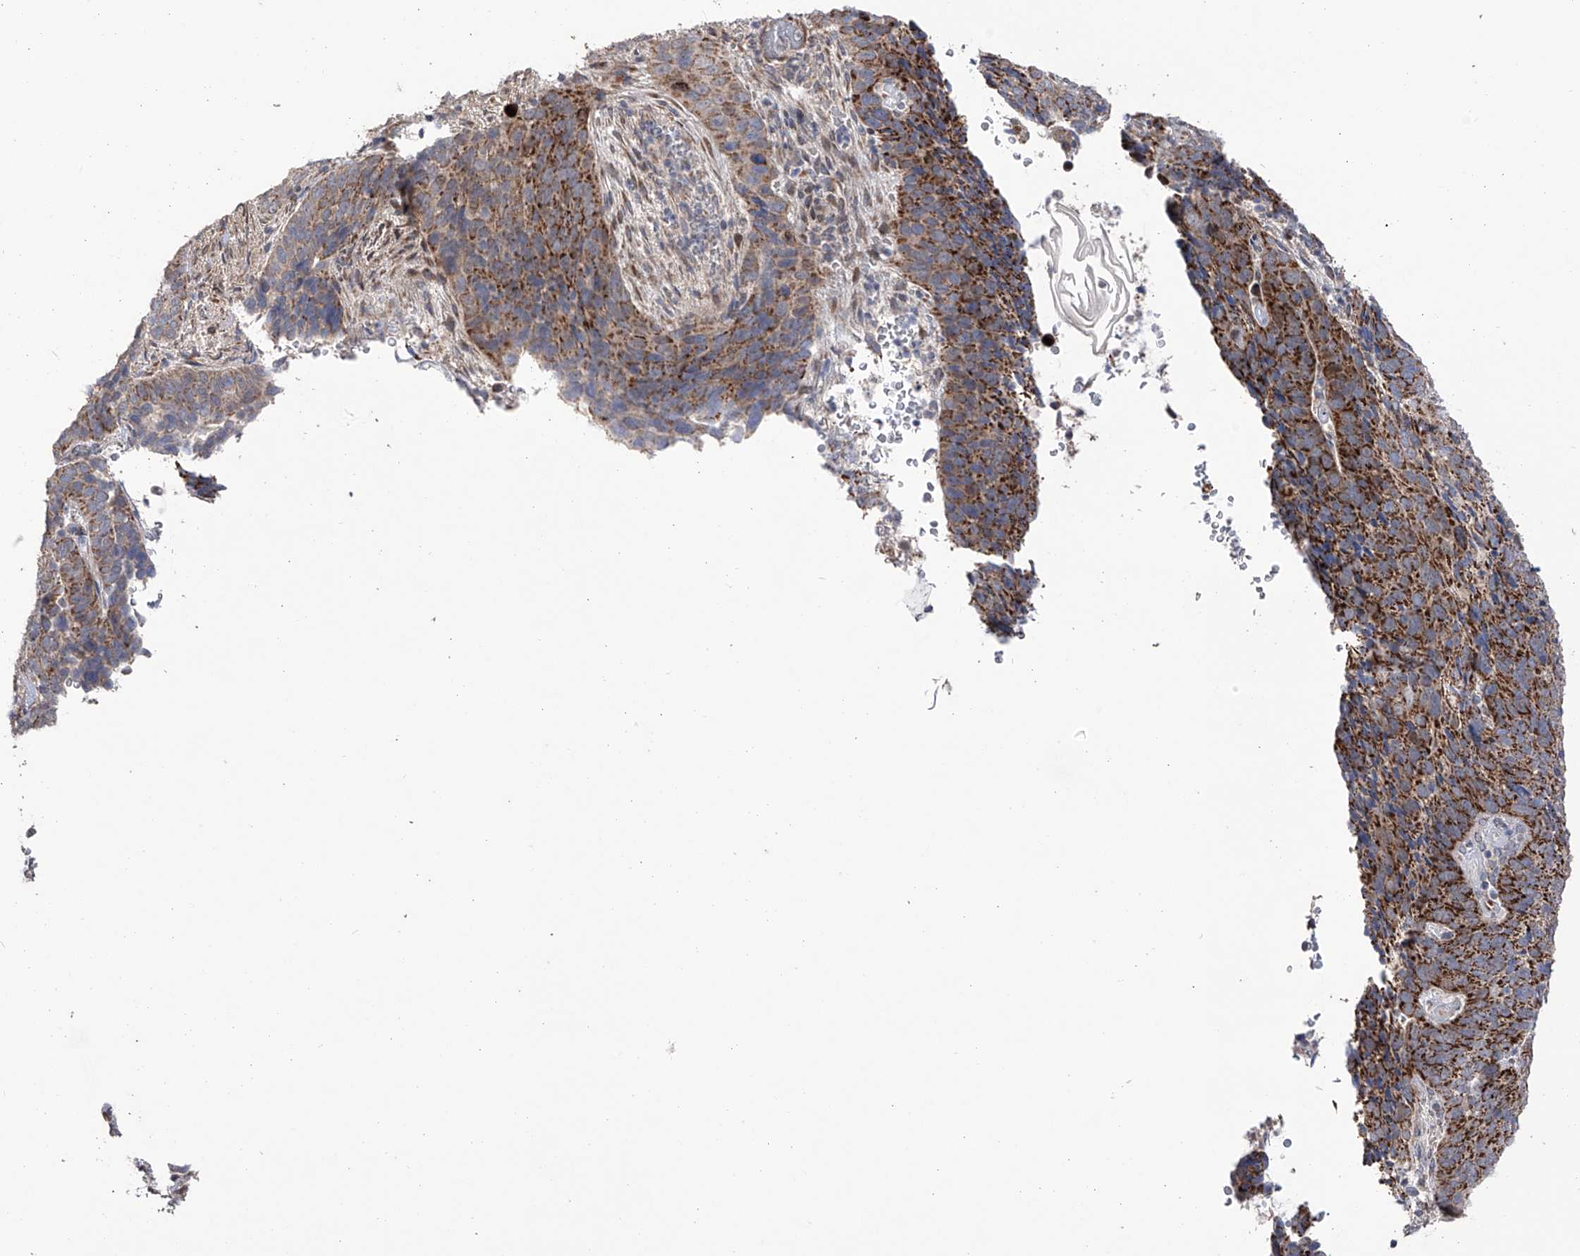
{"staining": {"intensity": "moderate", "quantity": ">75%", "location": "cytoplasmic/membranous"}, "tissue": "cervical cancer", "cell_type": "Tumor cells", "image_type": "cancer", "snomed": [{"axis": "morphology", "description": "Squamous cell carcinoma, NOS"}, {"axis": "topography", "description": "Cervix"}], "caption": "Cervical cancer was stained to show a protein in brown. There is medium levels of moderate cytoplasmic/membranous positivity in about >75% of tumor cells.", "gene": "YKT6", "patient": {"sex": "female", "age": 60}}